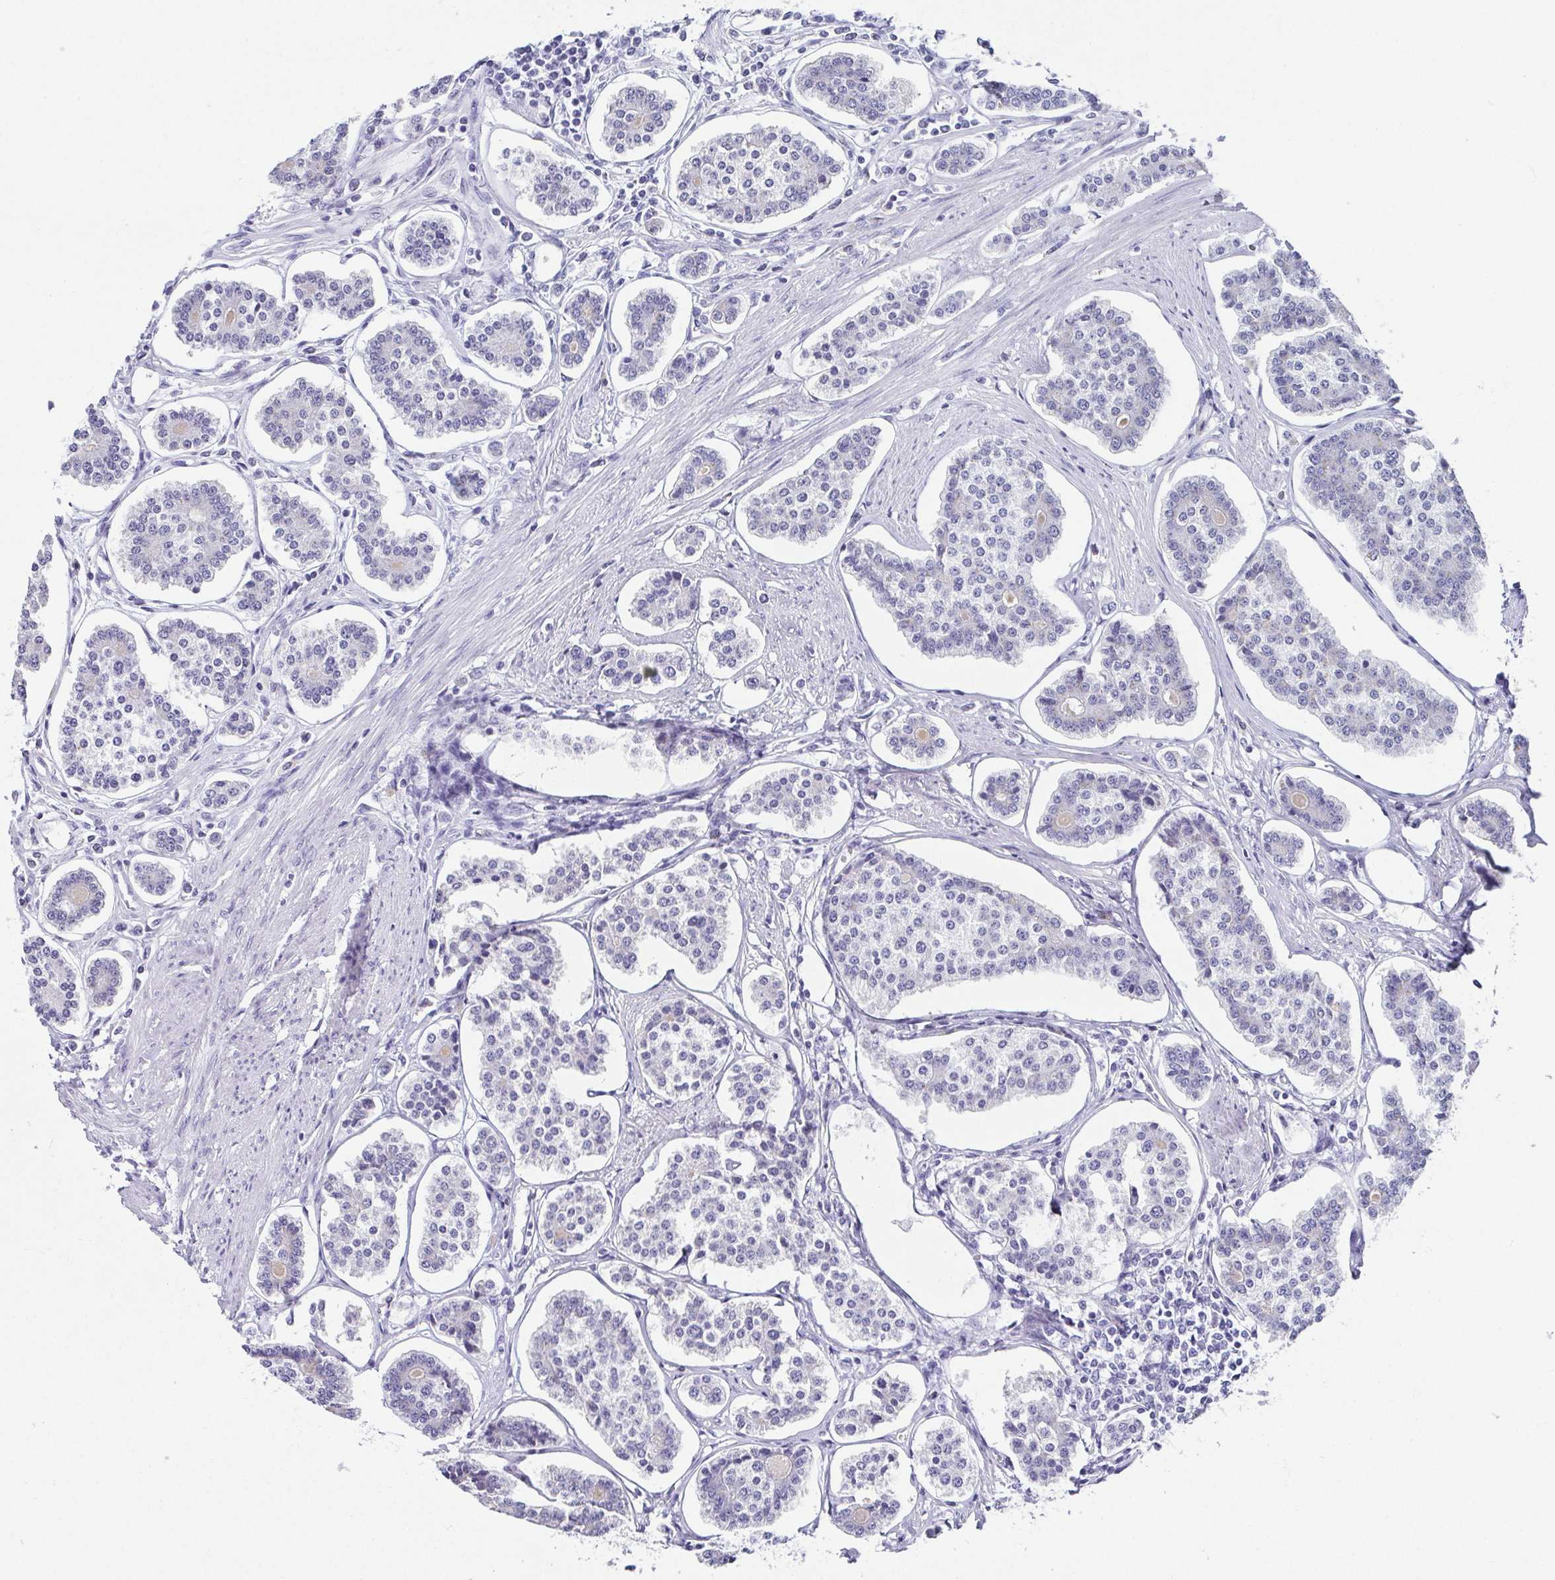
{"staining": {"intensity": "negative", "quantity": "none", "location": "none"}, "tissue": "carcinoid", "cell_type": "Tumor cells", "image_type": "cancer", "snomed": [{"axis": "morphology", "description": "Carcinoid, malignant, NOS"}, {"axis": "topography", "description": "Small intestine"}], "caption": "IHC of human carcinoid reveals no expression in tumor cells. (DAB immunohistochemistry (IHC) with hematoxylin counter stain).", "gene": "ESX1", "patient": {"sex": "female", "age": 65}}